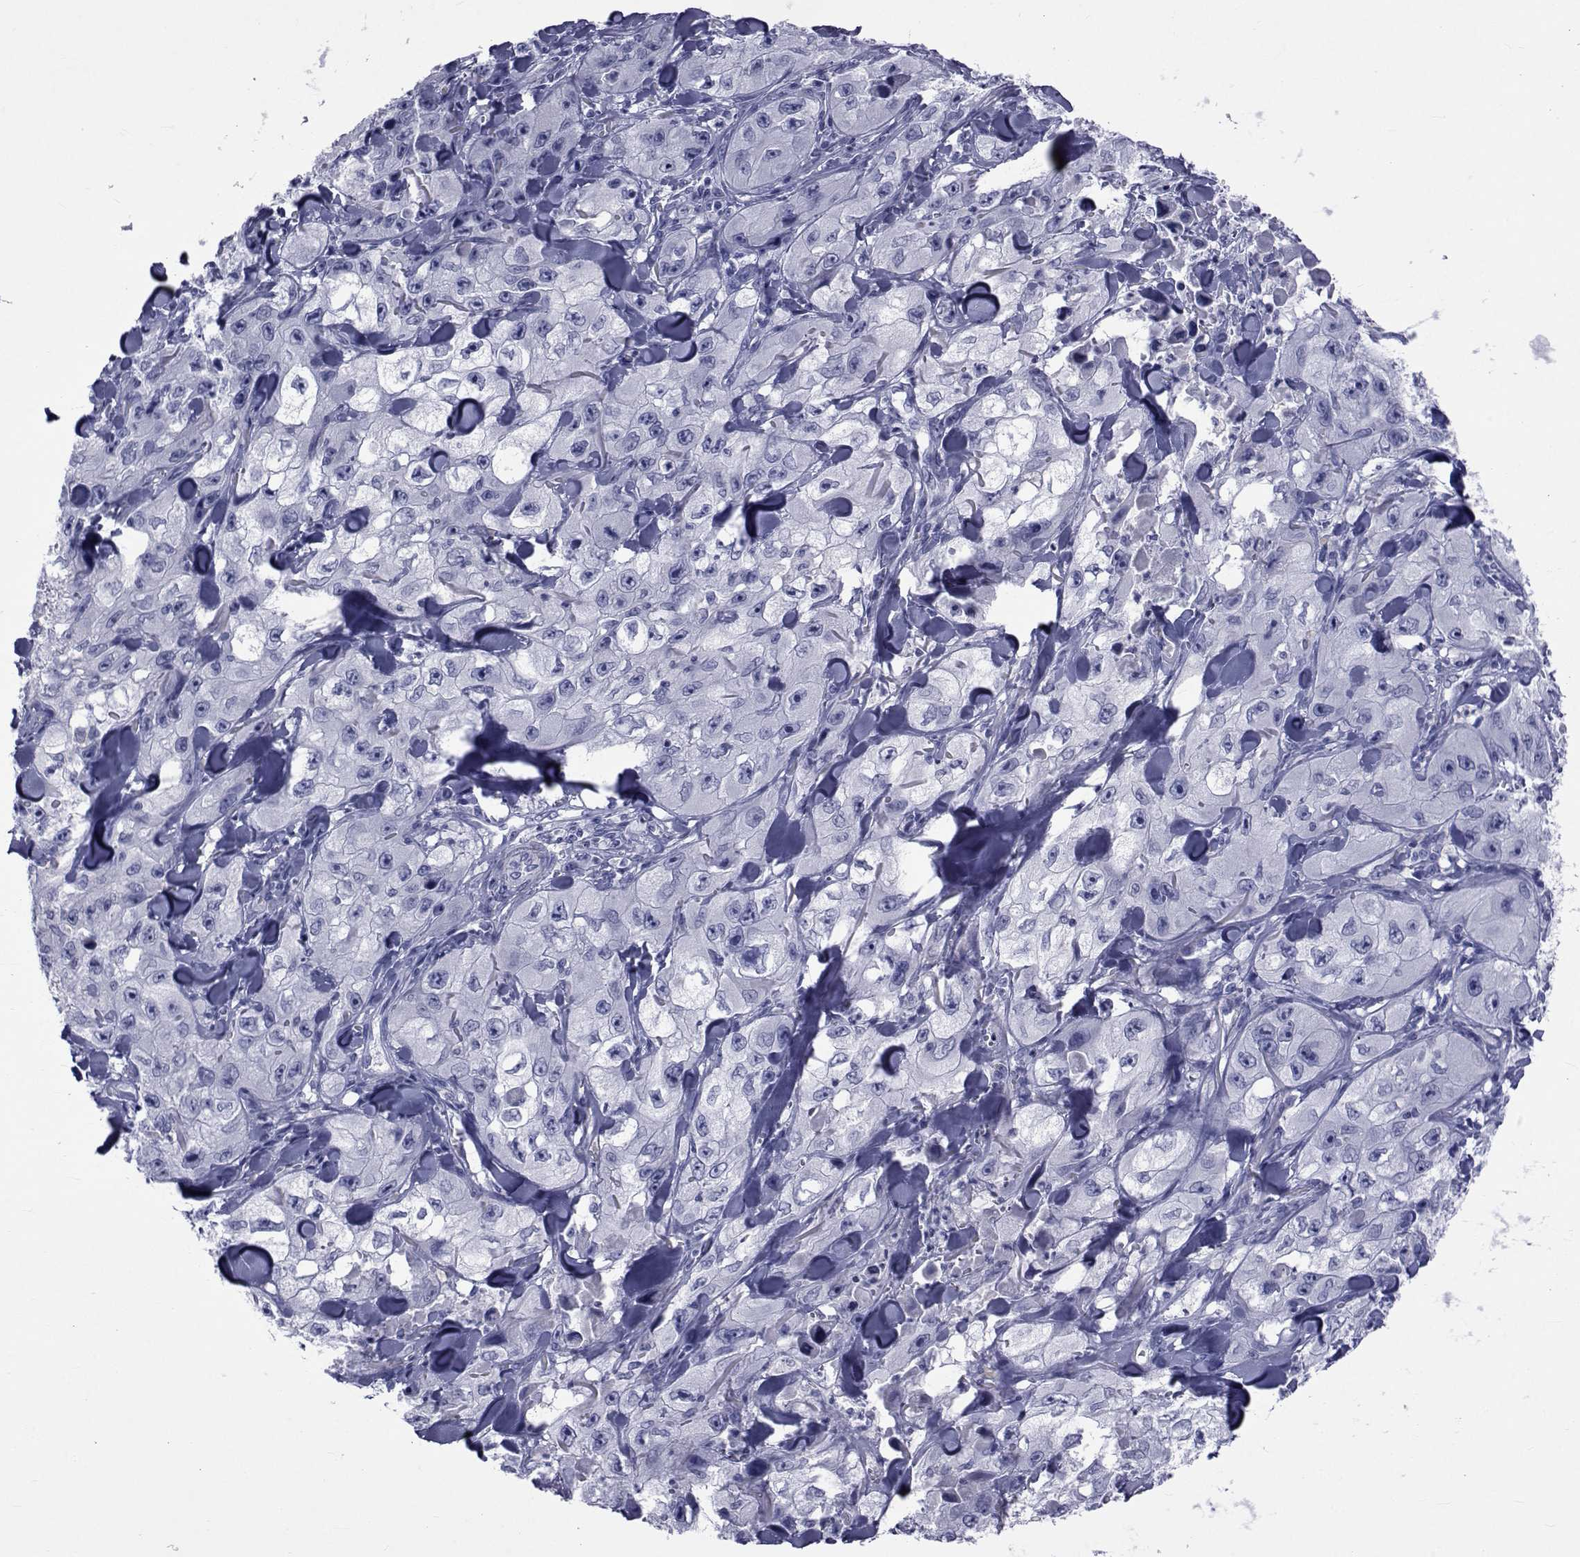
{"staining": {"intensity": "negative", "quantity": "none", "location": "none"}, "tissue": "skin cancer", "cell_type": "Tumor cells", "image_type": "cancer", "snomed": [{"axis": "morphology", "description": "Squamous cell carcinoma, NOS"}, {"axis": "topography", "description": "Skin"}, {"axis": "topography", "description": "Subcutis"}], "caption": "Histopathology image shows no significant protein positivity in tumor cells of skin cancer (squamous cell carcinoma).", "gene": "GKAP1", "patient": {"sex": "male", "age": 73}}